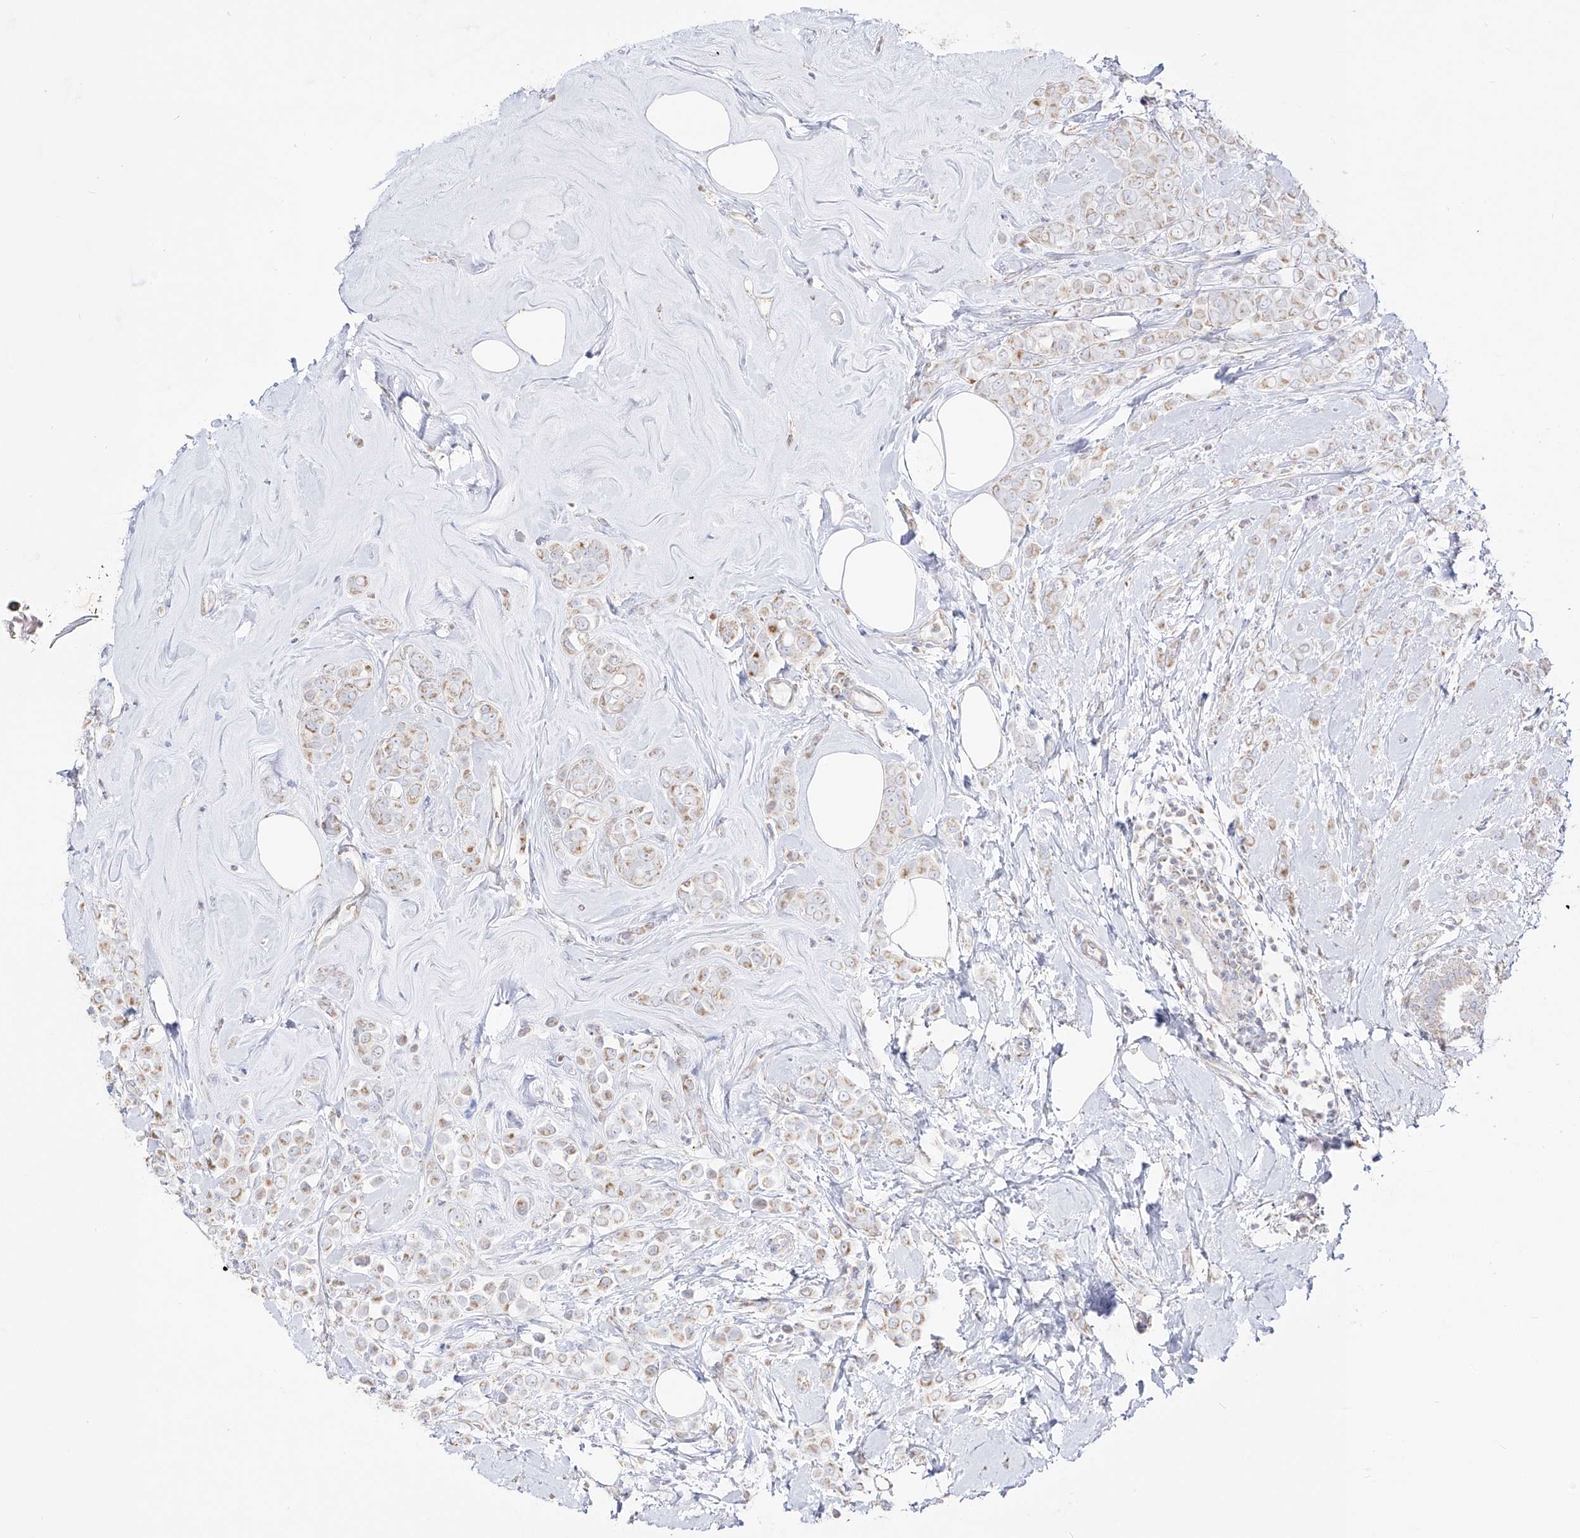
{"staining": {"intensity": "weak", "quantity": ">75%", "location": "cytoplasmic/membranous"}, "tissue": "breast cancer", "cell_type": "Tumor cells", "image_type": "cancer", "snomed": [{"axis": "morphology", "description": "Lobular carcinoma"}, {"axis": "topography", "description": "Breast"}], "caption": "Protein staining demonstrates weak cytoplasmic/membranous staining in approximately >75% of tumor cells in lobular carcinoma (breast).", "gene": "RCHY1", "patient": {"sex": "female", "age": 47}}